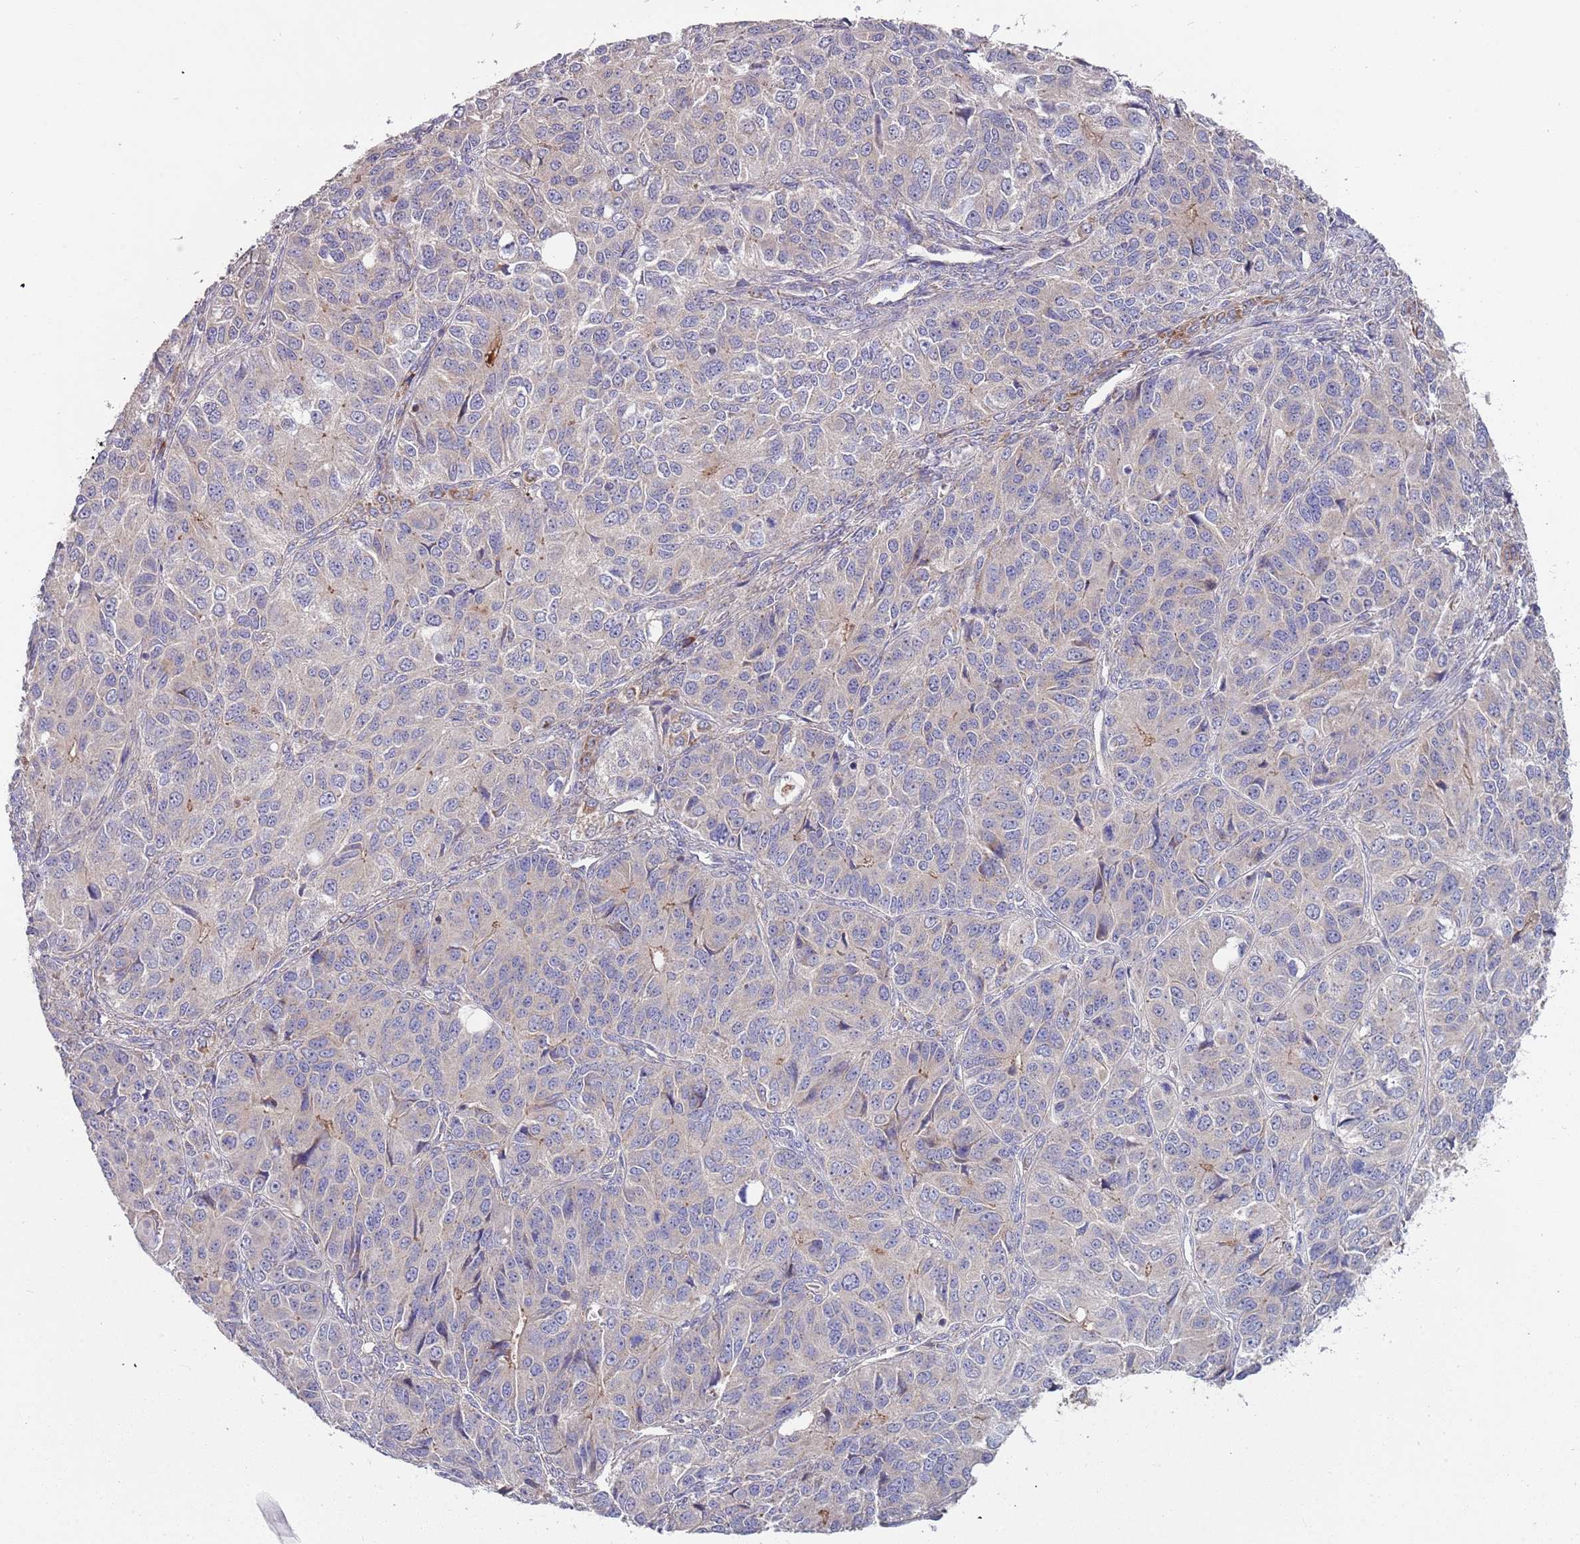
{"staining": {"intensity": "negative", "quantity": "none", "location": "none"}, "tissue": "ovarian cancer", "cell_type": "Tumor cells", "image_type": "cancer", "snomed": [{"axis": "morphology", "description": "Carcinoma, endometroid"}, {"axis": "topography", "description": "Ovary"}], "caption": "Photomicrograph shows no significant protein staining in tumor cells of ovarian endometroid carcinoma.", "gene": "ABCC10", "patient": {"sex": "female", "age": 51}}